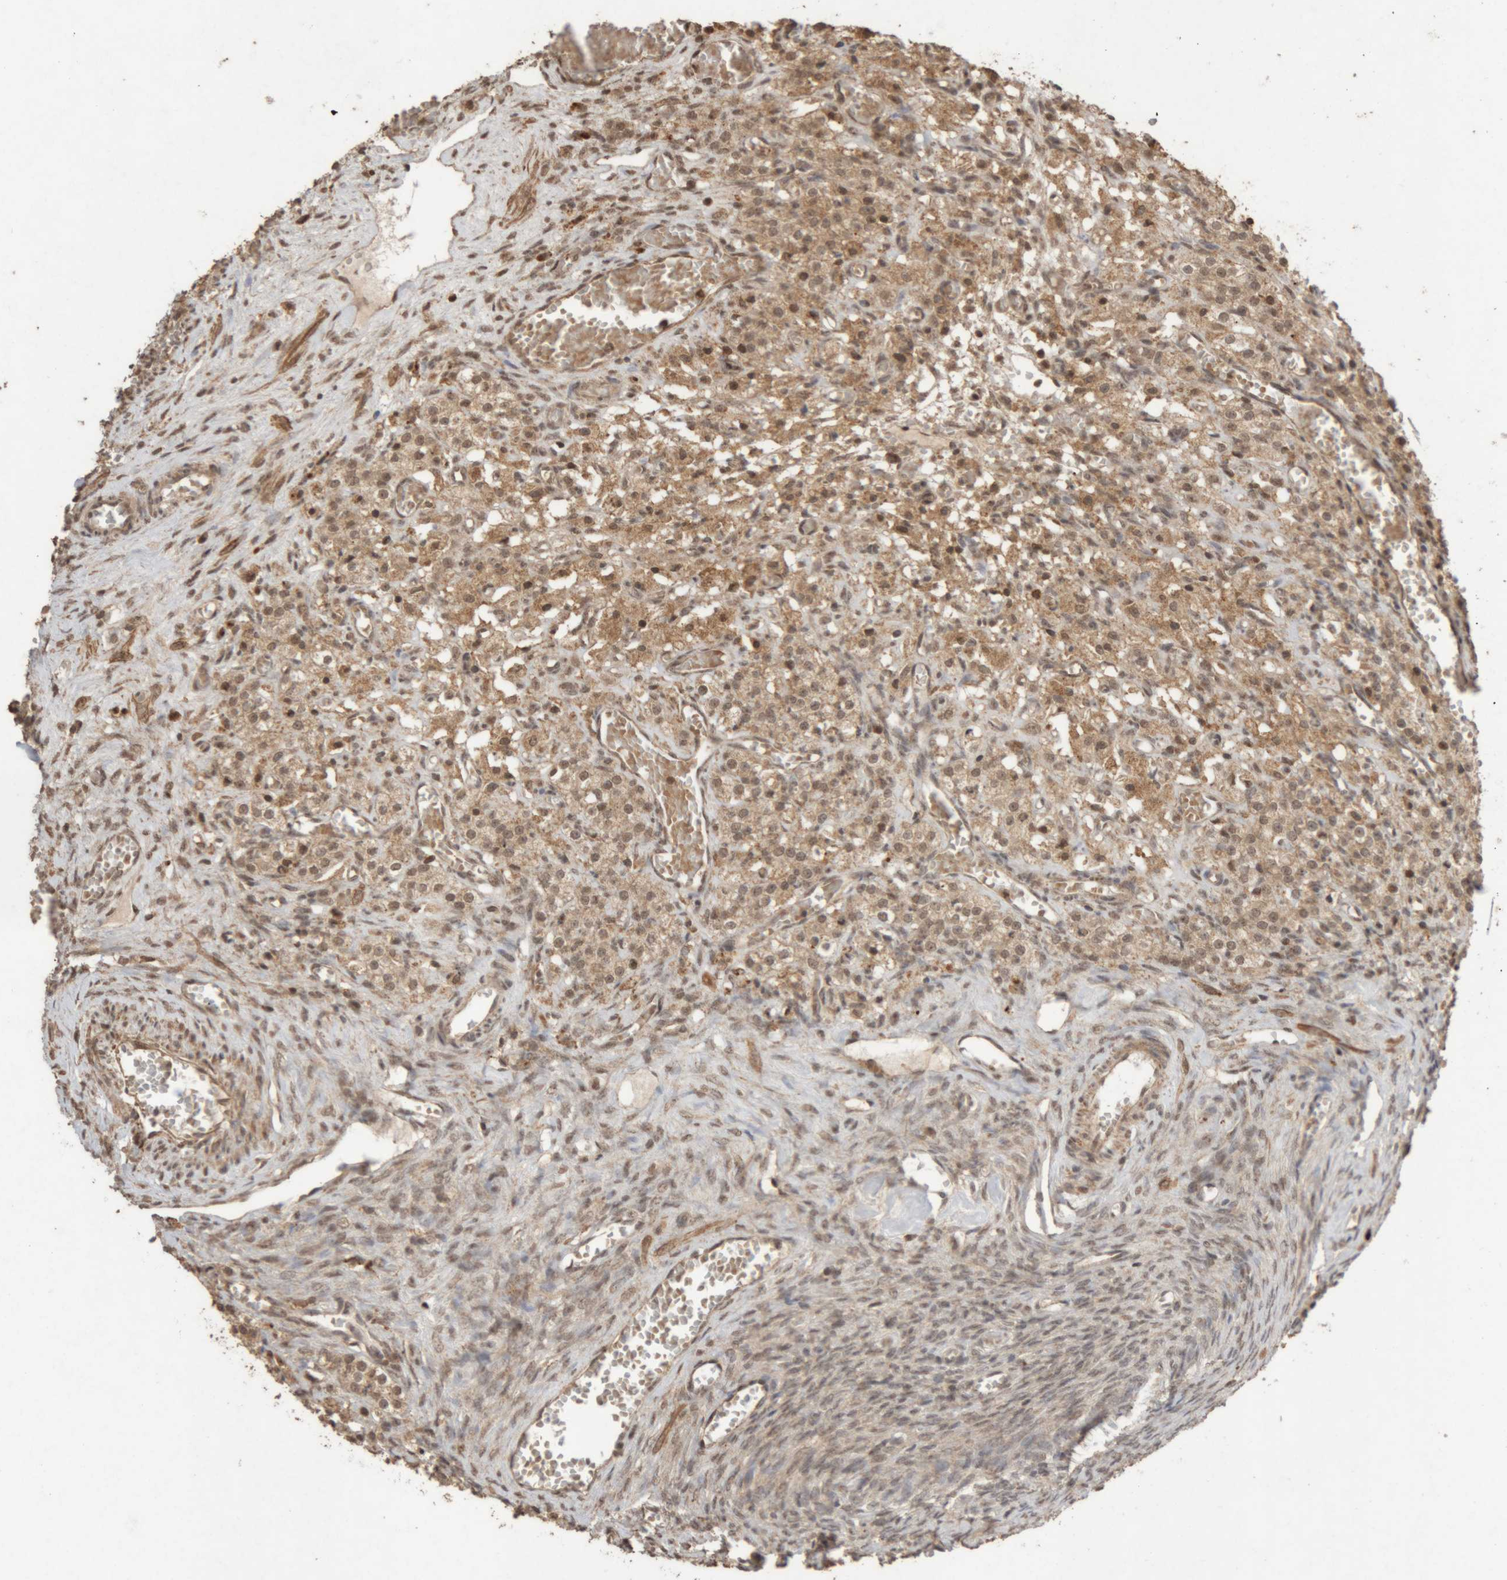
{"staining": {"intensity": "moderate", "quantity": ">75%", "location": "cytoplasmic/membranous"}, "tissue": "ovary", "cell_type": "Follicle cells", "image_type": "normal", "snomed": [{"axis": "morphology", "description": "Normal tissue, NOS"}, {"axis": "topography", "description": "Ovary"}], "caption": "Follicle cells show medium levels of moderate cytoplasmic/membranous staining in about >75% of cells in unremarkable ovary. The protein is stained brown, and the nuclei are stained in blue (DAB (3,3'-diaminobenzidine) IHC with brightfield microscopy, high magnification).", "gene": "KEAP1", "patient": {"sex": "female", "age": 27}}